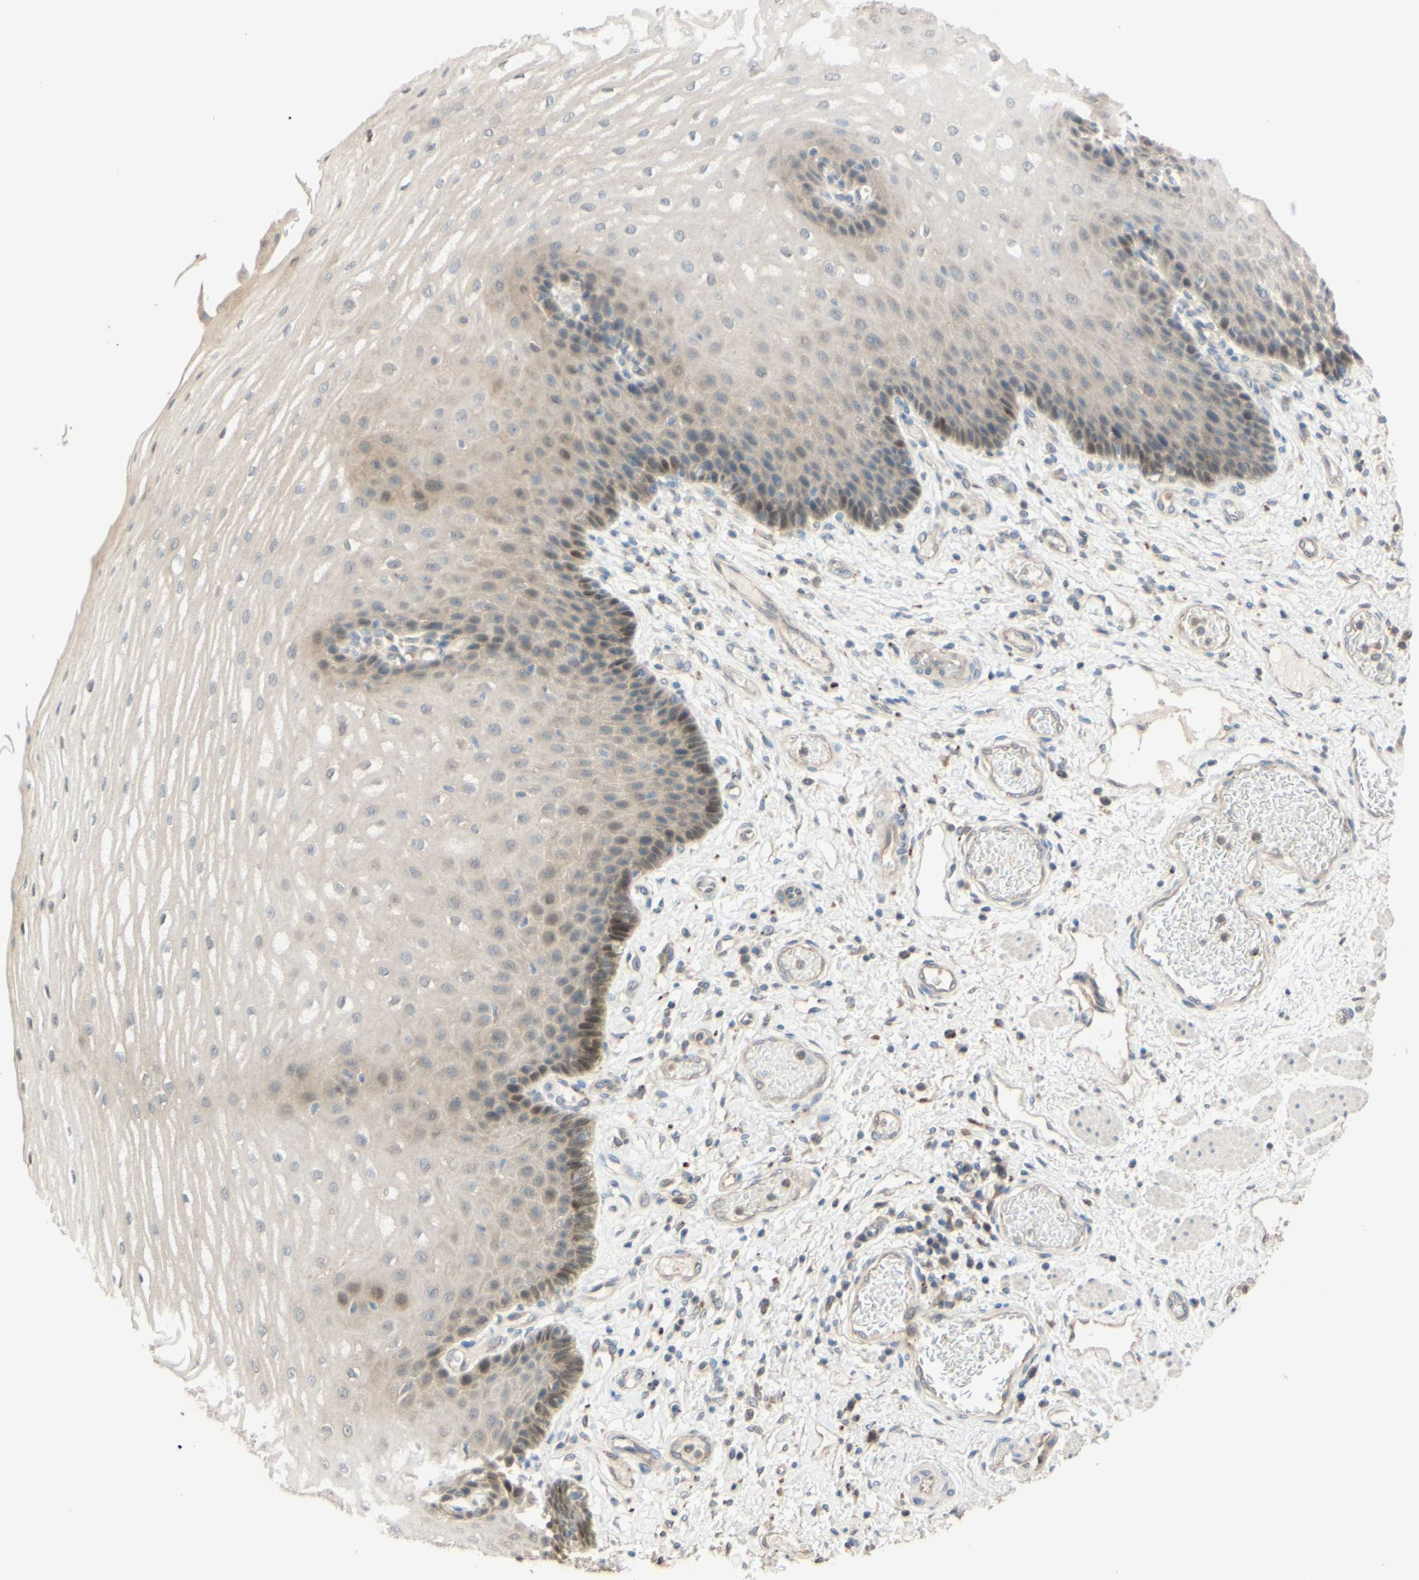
{"staining": {"intensity": "weak", "quantity": "<25%", "location": "cytoplasmic/membranous"}, "tissue": "esophagus", "cell_type": "Squamous epithelial cells", "image_type": "normal", "snomed": [{"axis": "morphology", "description": "Normal tissue, NOS"}, {"axis": "topography", "description": "Esophagus"}], "caption": "Immunohistochemical staining of unremarkable human esophagus demonstrates no significant staining in squamous epithelial cells.", "gene": "SMIM19", "patient": {"sex": "male", "age": 54}}